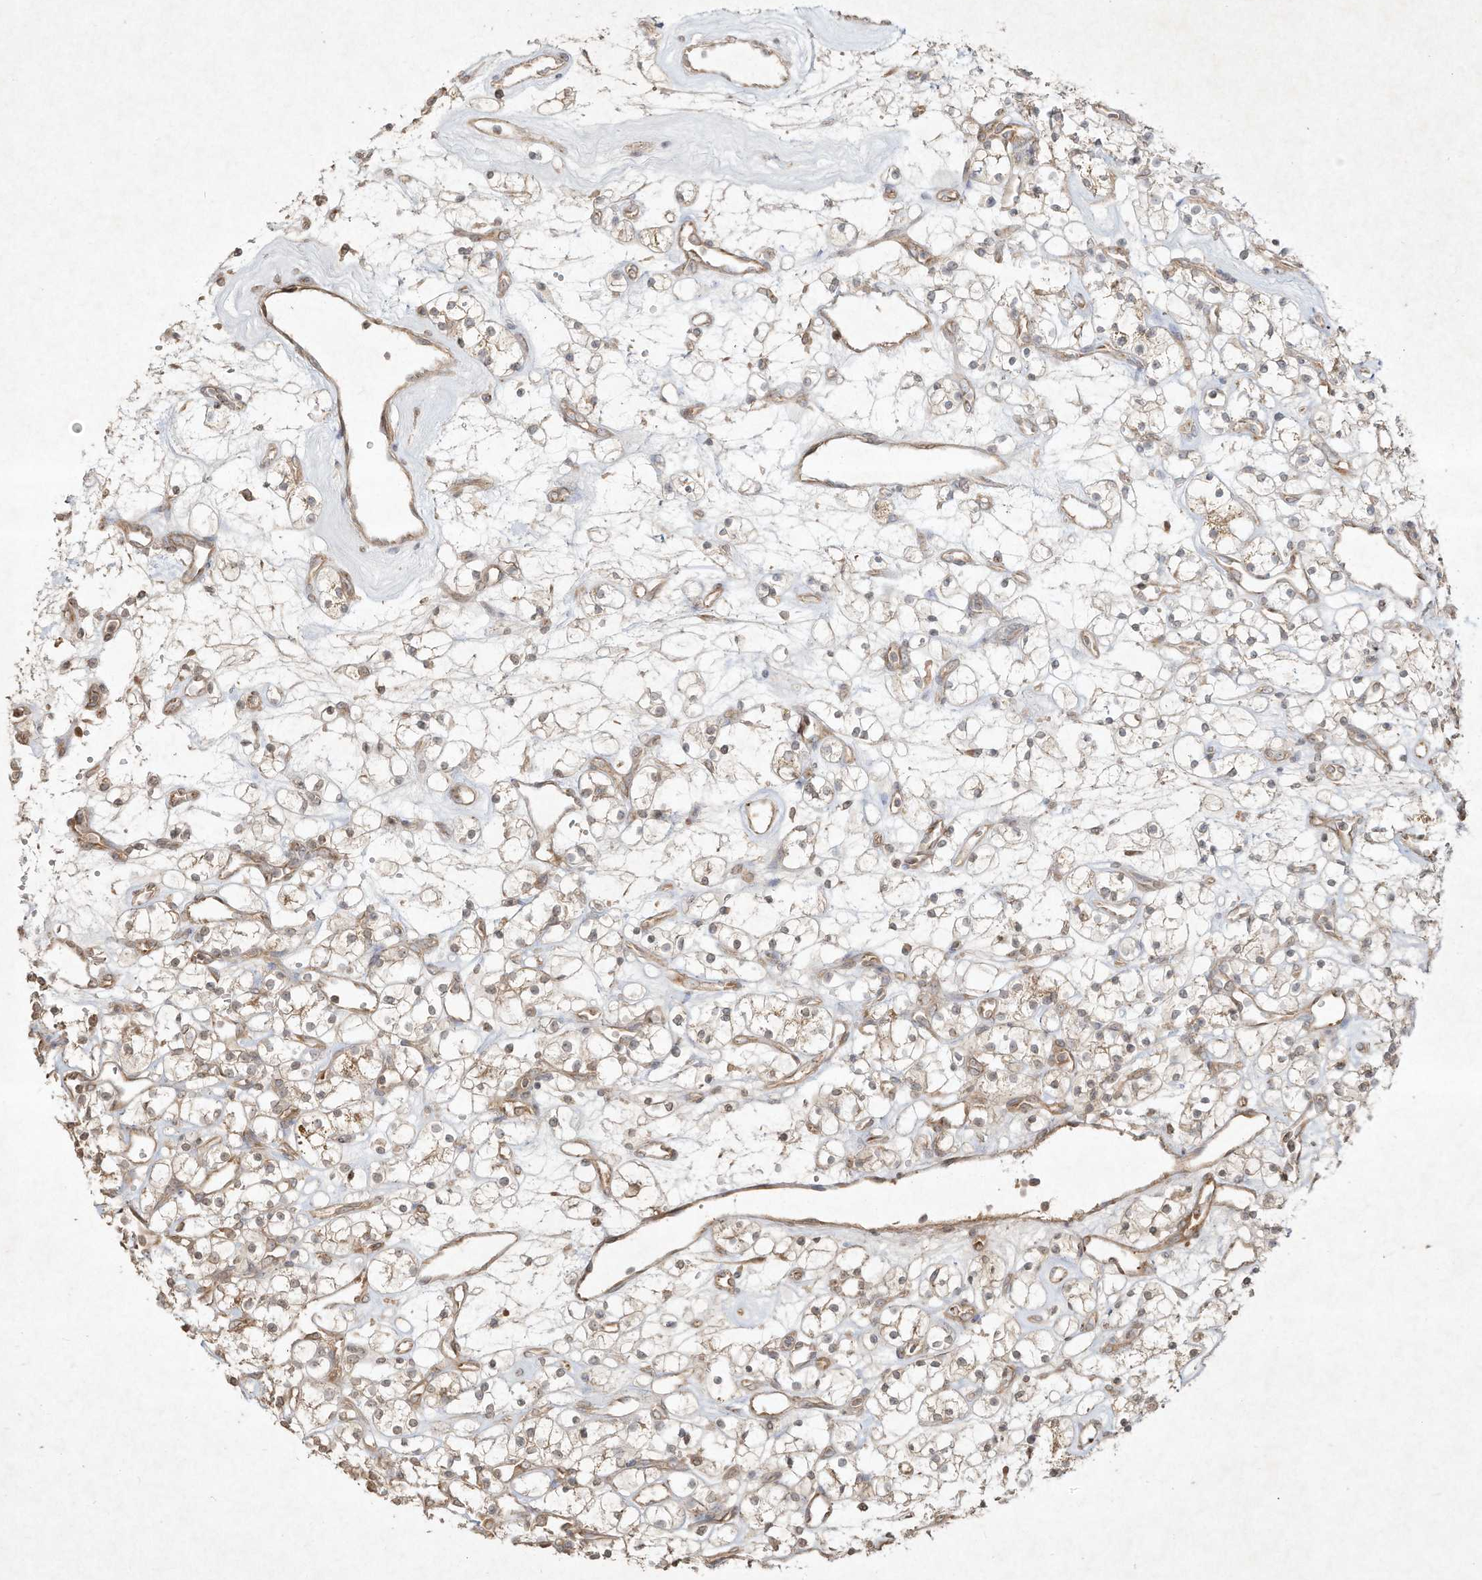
{"staining": {"intensity": "weak", "quantity": "25%-75%", "location": "cytoplasmic/membranous"}, "tissue": "renal cancer", "cell_type": "Tumor cells", "image_type": "cancer", "snomed": [{"axis": "morphology", "description": "Adenocarcinoma, NOS"}, {"axis": "topography", "description": "Kidney"}], "caption": "High-magnification brightfield microscopy of renal adenocarcinoma stained with DAB (3,3'-diaminobenzidine) (brown) and counterstained with hematoxylin (blue). tumor cells exhibit weak cytoplasmic/membranous expression is seen in approximately25%-75% of cells. (DAB (3,3'-diaminobenzidine) IHC, brown staining for protein, blue staining for nuclei).", "gene": "DYNC1I2", "patient": {"sex": "female", "age": 60}}